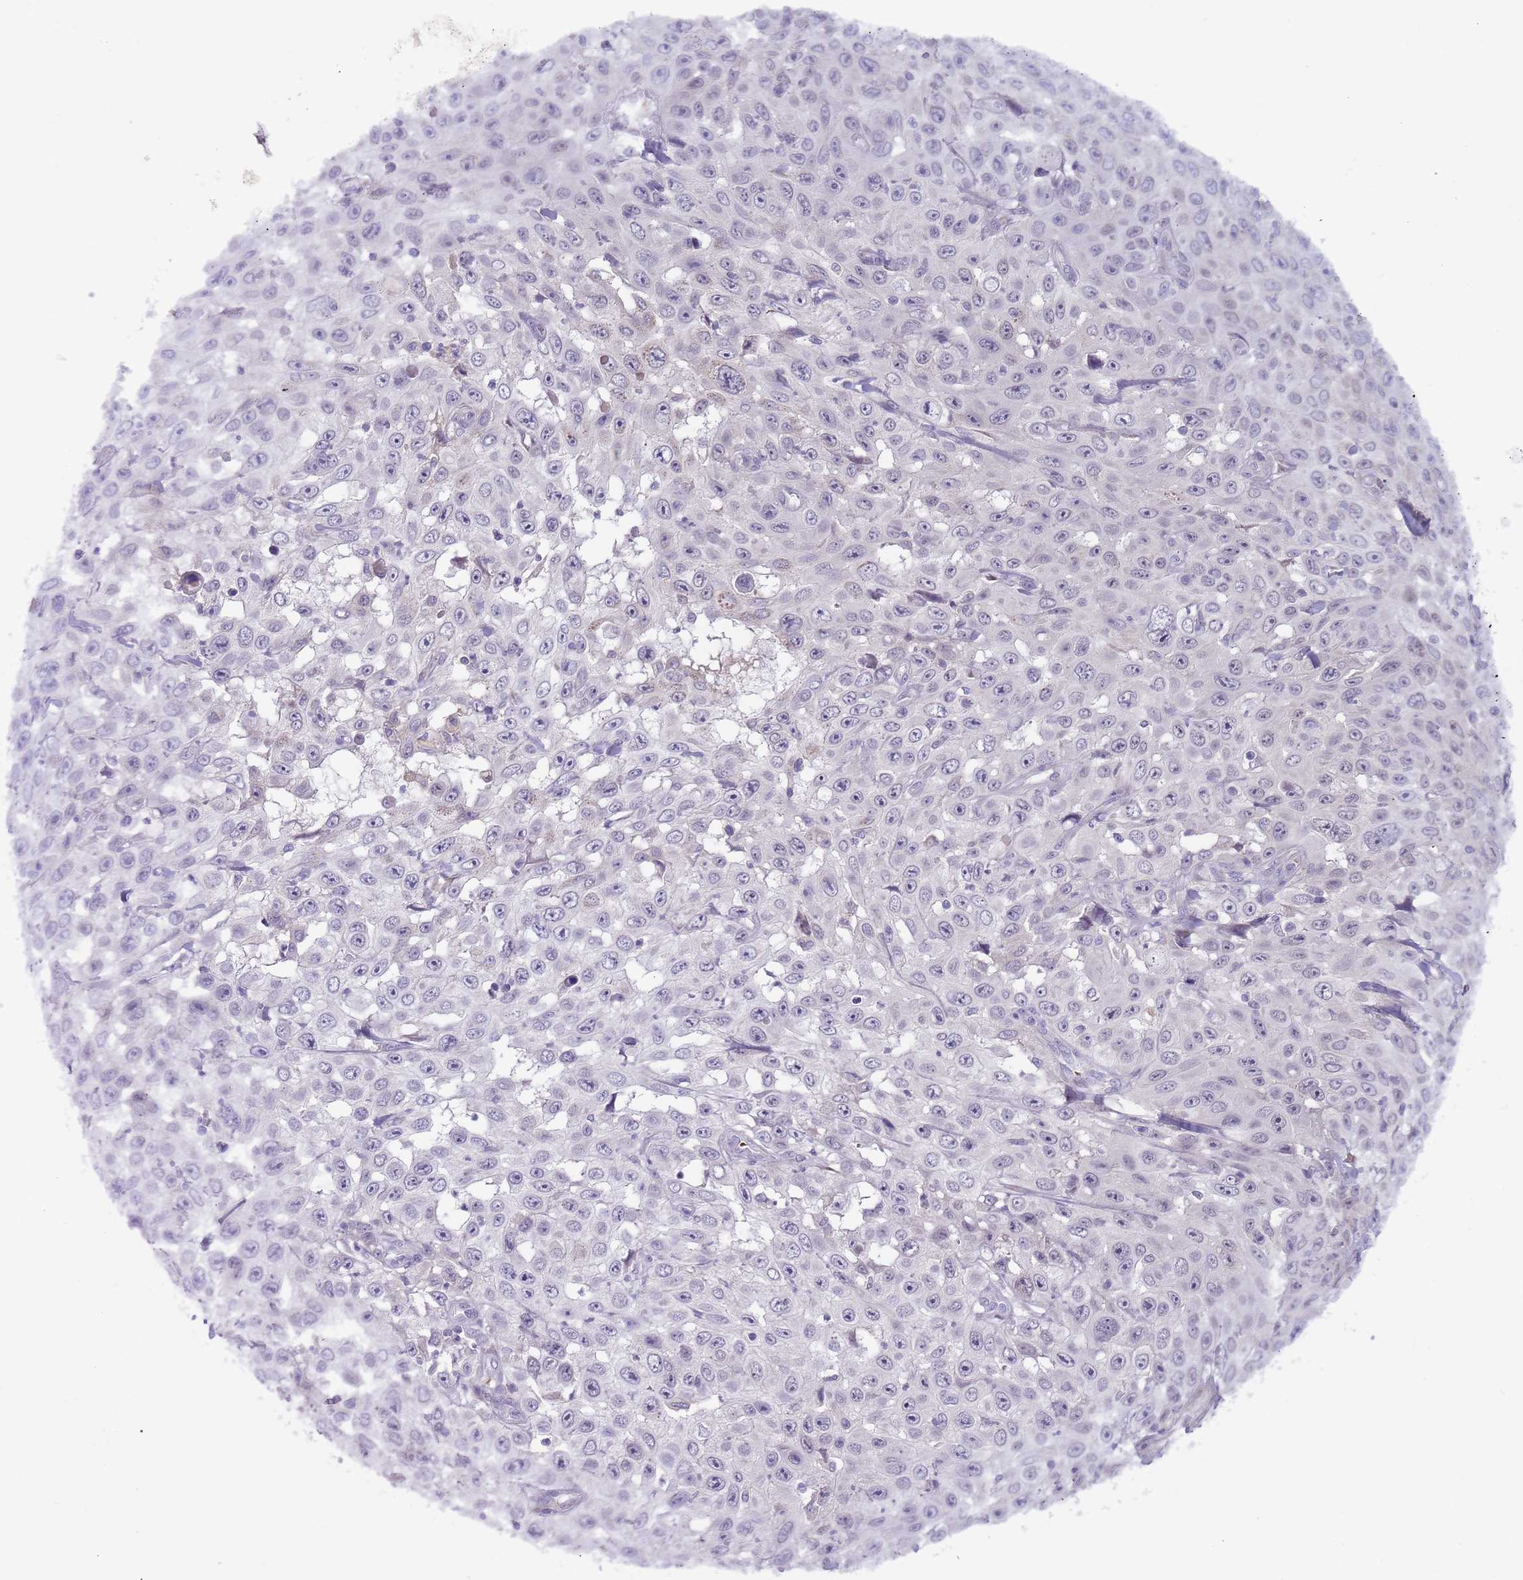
{"staining": {"intensity": "negative", "quantity": "none", "location": "none"}, "tissue": "skin cancer", "cell_type": "Tumor cells", "image_type": "cancer", "snomed": [{"axis": "morphology", "description": "Squamous cell carcinoma, NOS"}, {"axis": "topography", "description": "Skin"}], "caption": "The histopathology image demonstrates no significant staining in tumor cells of squamous cell carcinoma (skin).", "gene": "PRAC1", "patient": {"sex": "male", "age": 82}}